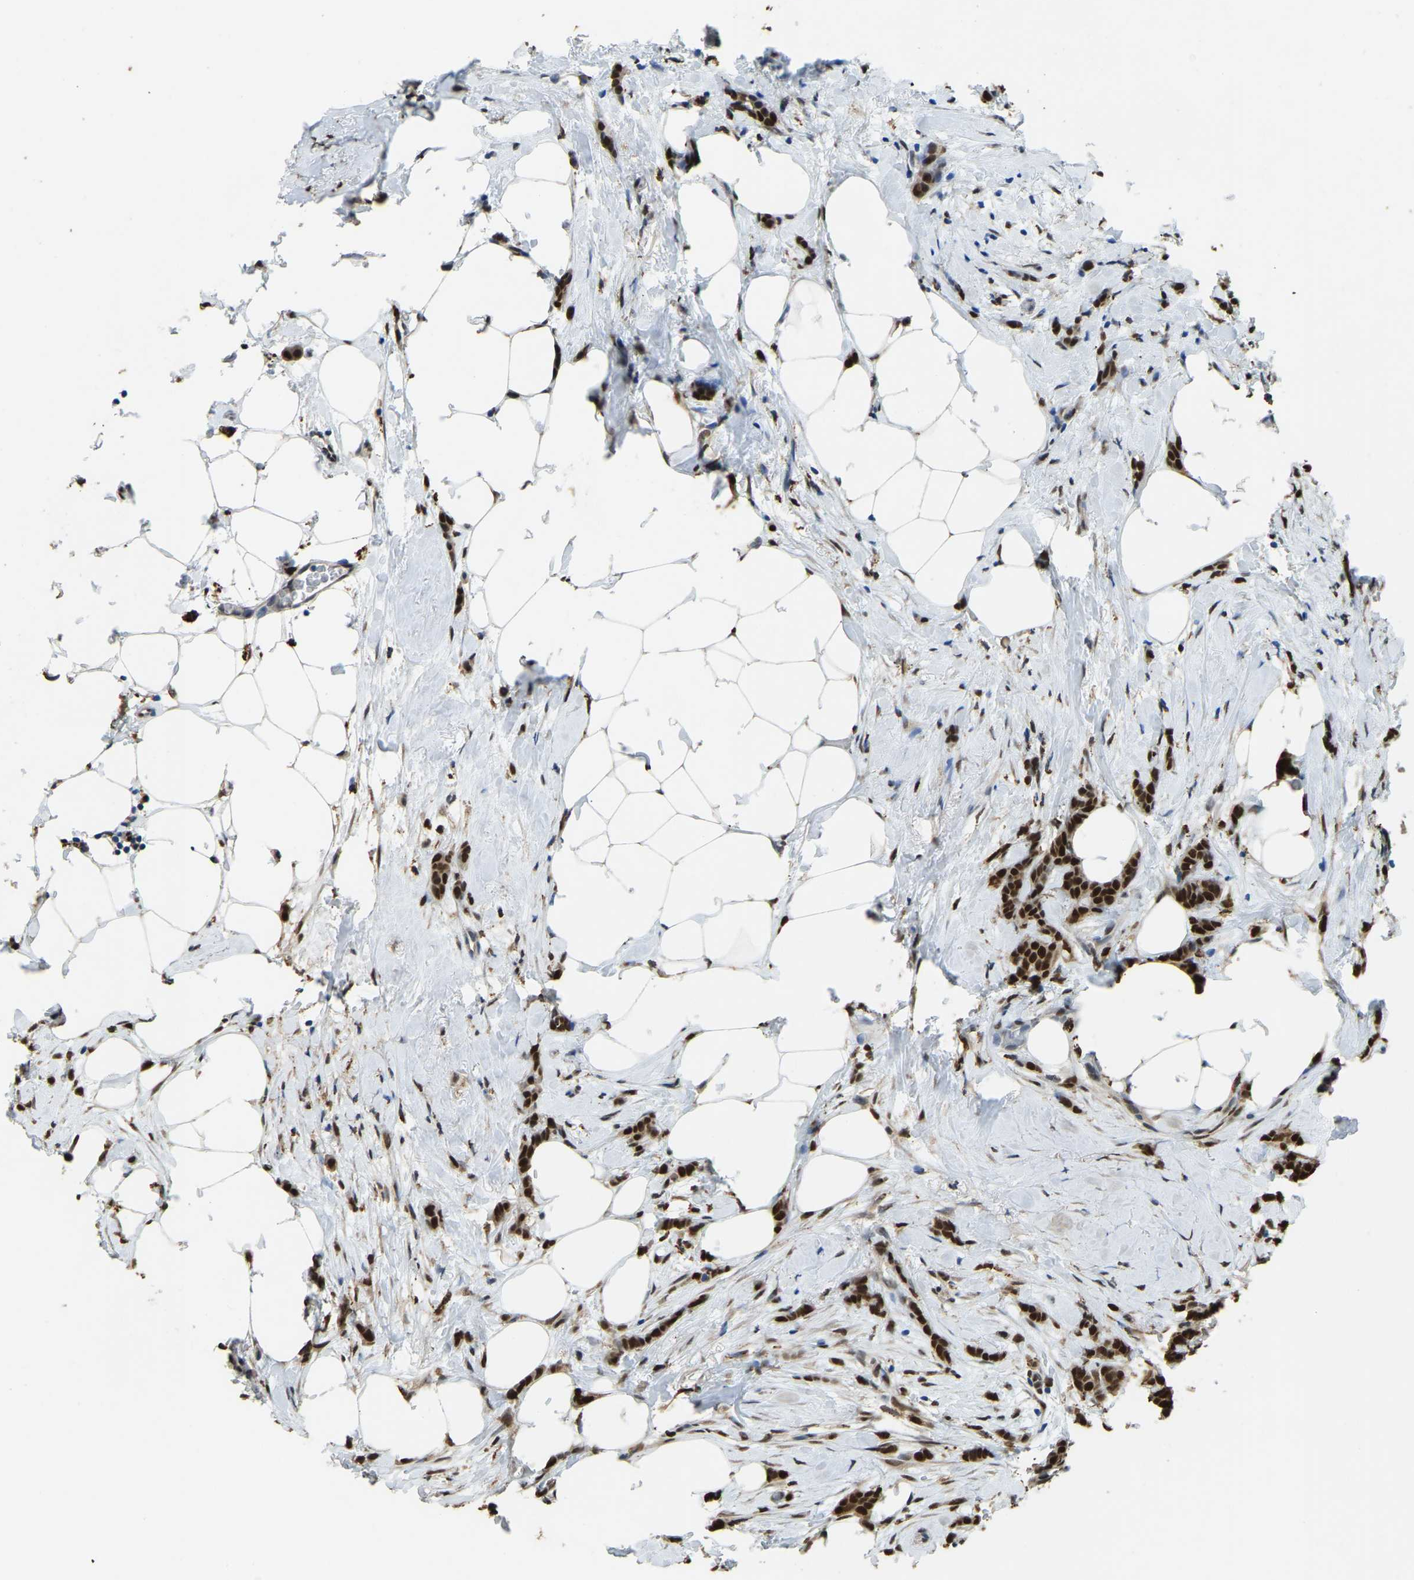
{"staining": {"intensity": "strong", "quantity": ">75%", "location": "cytoplasmic/membranous,nuclear"}, "tissue": "breast cancer", "cell_type": "Tumor cells", "image_type": "cancer", "snomed": [{"axis": "morphology", "description": "Lobular carcinoma, in situ"}, {"axis": "morphology", "description": "Lobular carcinoma"}, {"axis": "topography", "description": "Breast"}], "caption": "Human lobular carcinoma in situ (breast) stained with a brown dye reveals strong cytoplasmic/membranous and nuclear positive positivity in about >75% of tumor cells.", "gene": "NANS", "patient": {"sex": "female", "age": 41}}